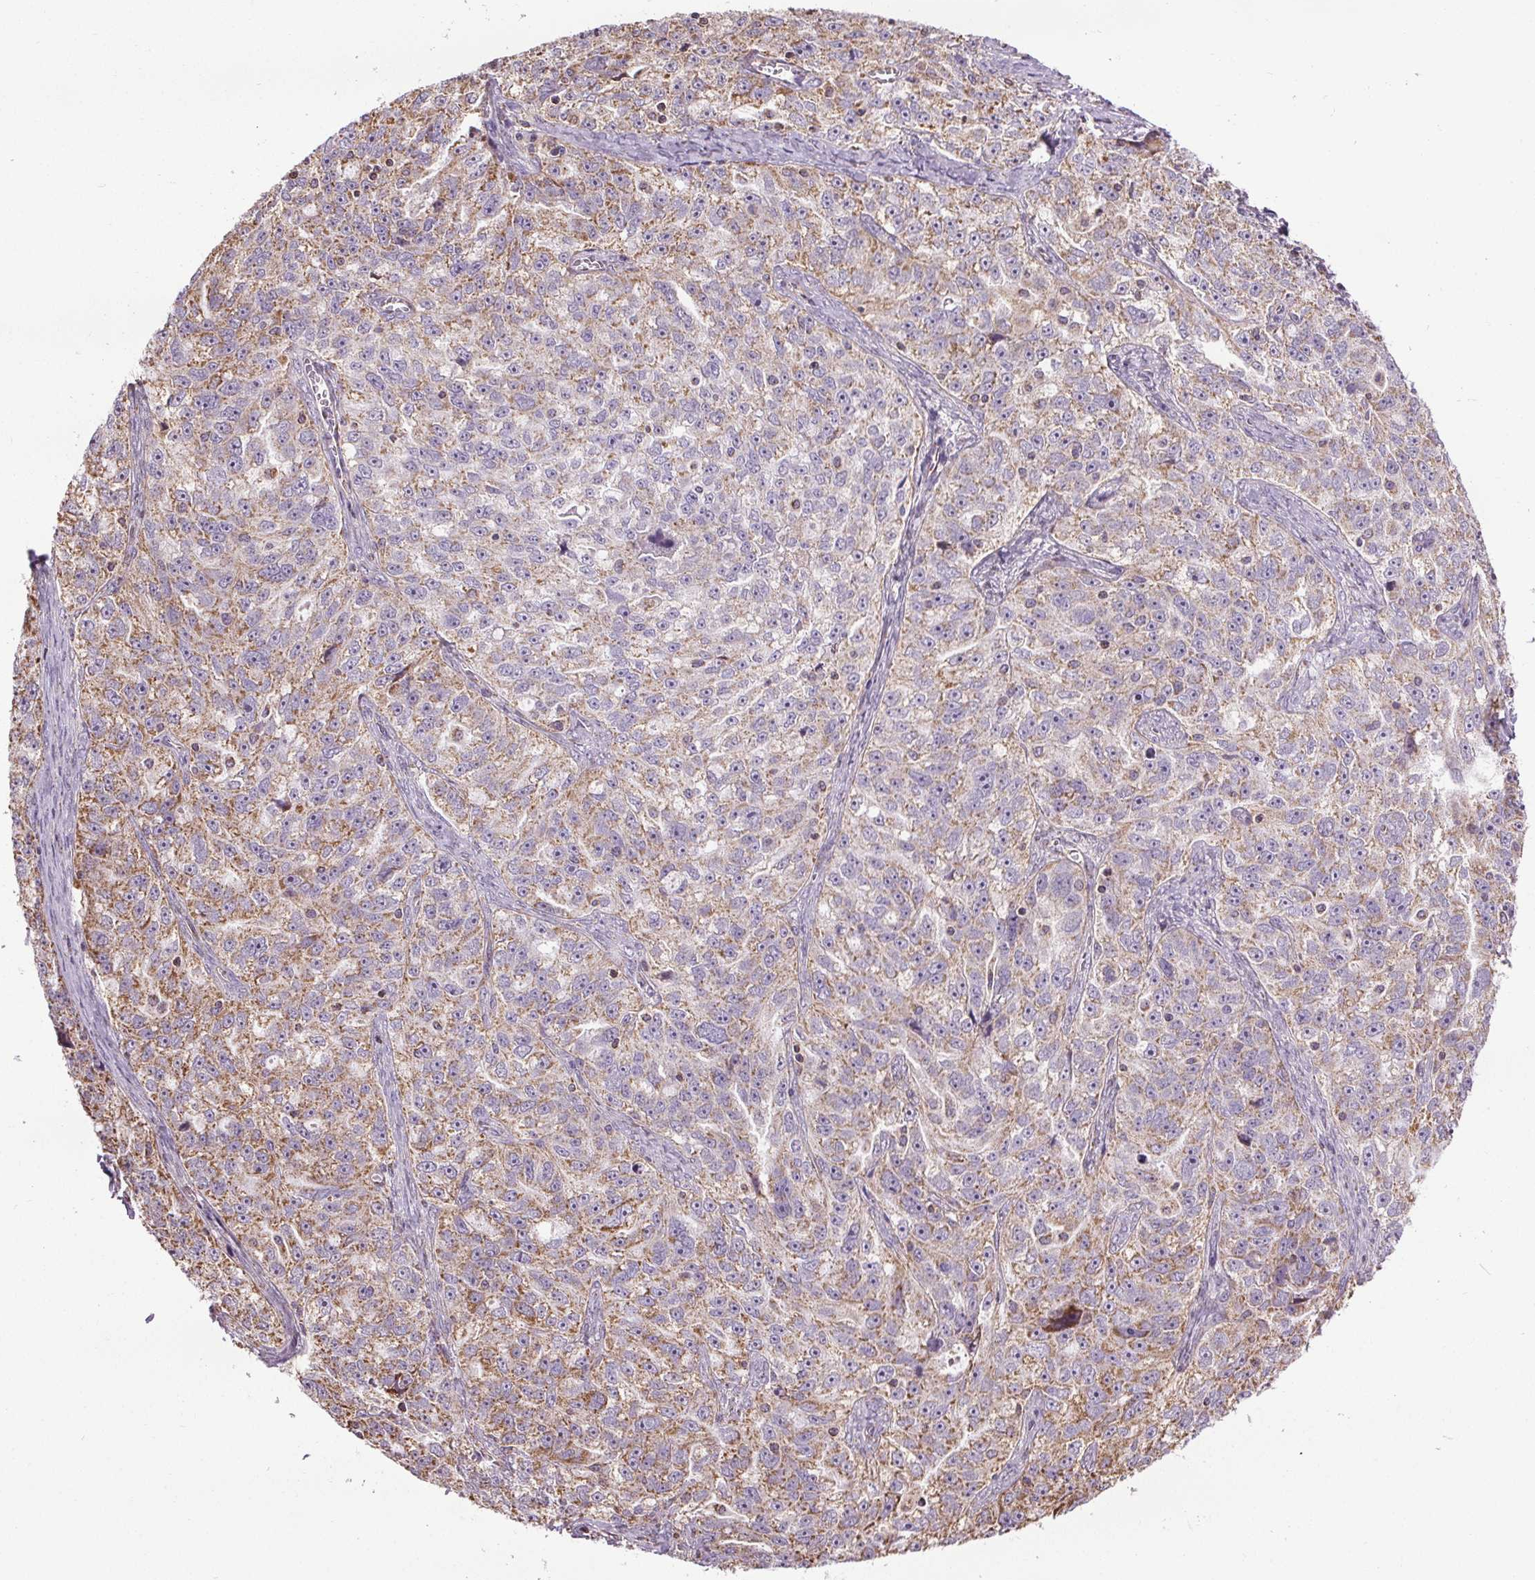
{"staining": {"intensity": "weak", "quantity": ">75%", "location": "cytoplasmic/membranous"}, "tissue": "ovarian cancer", "cell_type": "Tumor cells", "image_type": "cancer", "snomed": [{"axis": "morphology", "description": "Cystadenocarcinoma, serous, NOS"}, {"axis": "topography", "description": "Ovary"}], "caption": "This micrograph displays immunohistochemistry (IHC) staining of ovarian cancer (serous cystadenocarcinoma), with low weak cytoplasmic/membranous positivity in about >75% of tumor cells.", "gene": "ZNF548", "patient": {"sex": "female", "age": 51}}